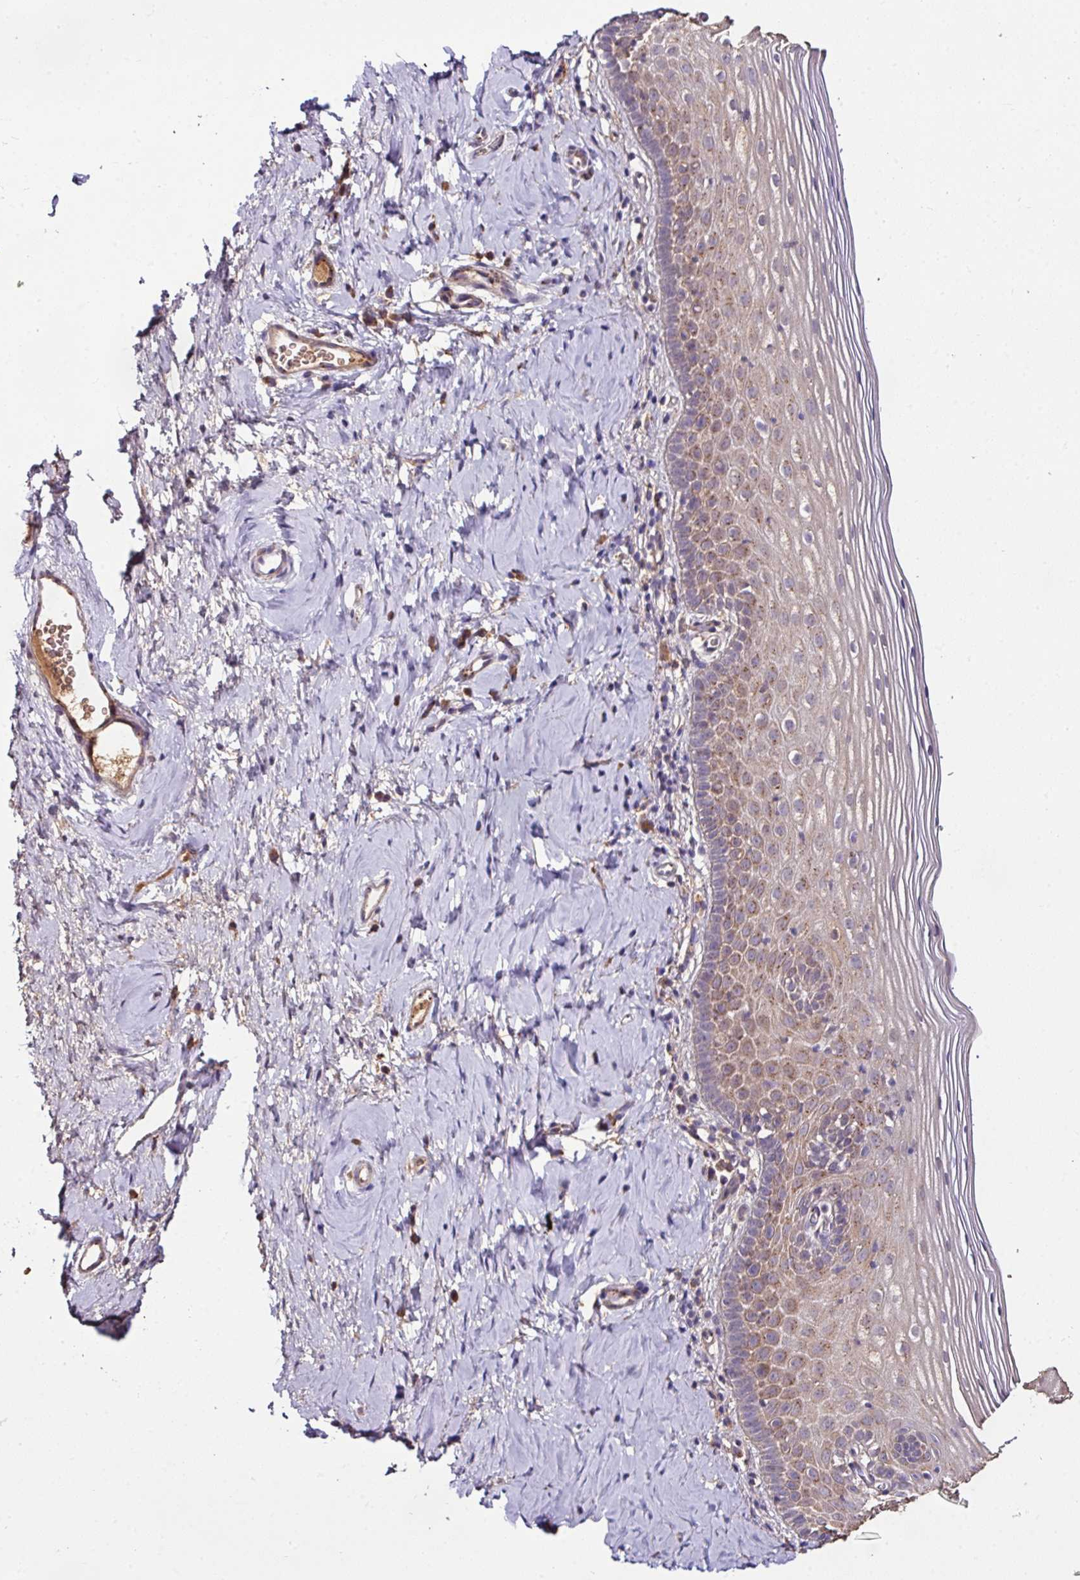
{"staining": {"intensity": "moderate", "quantity": ">75%", "location": "cytoplasmic/membranous"}, "tissue": "cervix", "cell_type": "Glandular cells", "image_type": "normal", "snomed": [{"axis": "morphology", "description": "Normal tissue, NOS"}, {"axis": "topography", "description": "Cervix"}], "caption": "Immunohistochemistry staining of benign cervix, which demonstrates medium levels of moderate cytoplasmic/membranous expression in approximately >75% of glandular cells indicating moderate cytoplasmic/membranous protein expression. The staining was performed using DAB (3,3'-diaminobenzidine) (brown) for protein detection and nuclei were counterstained in hematoxylin (blue).", "gene": "CPD", "patient": {"sex": "female", "age": 44}}